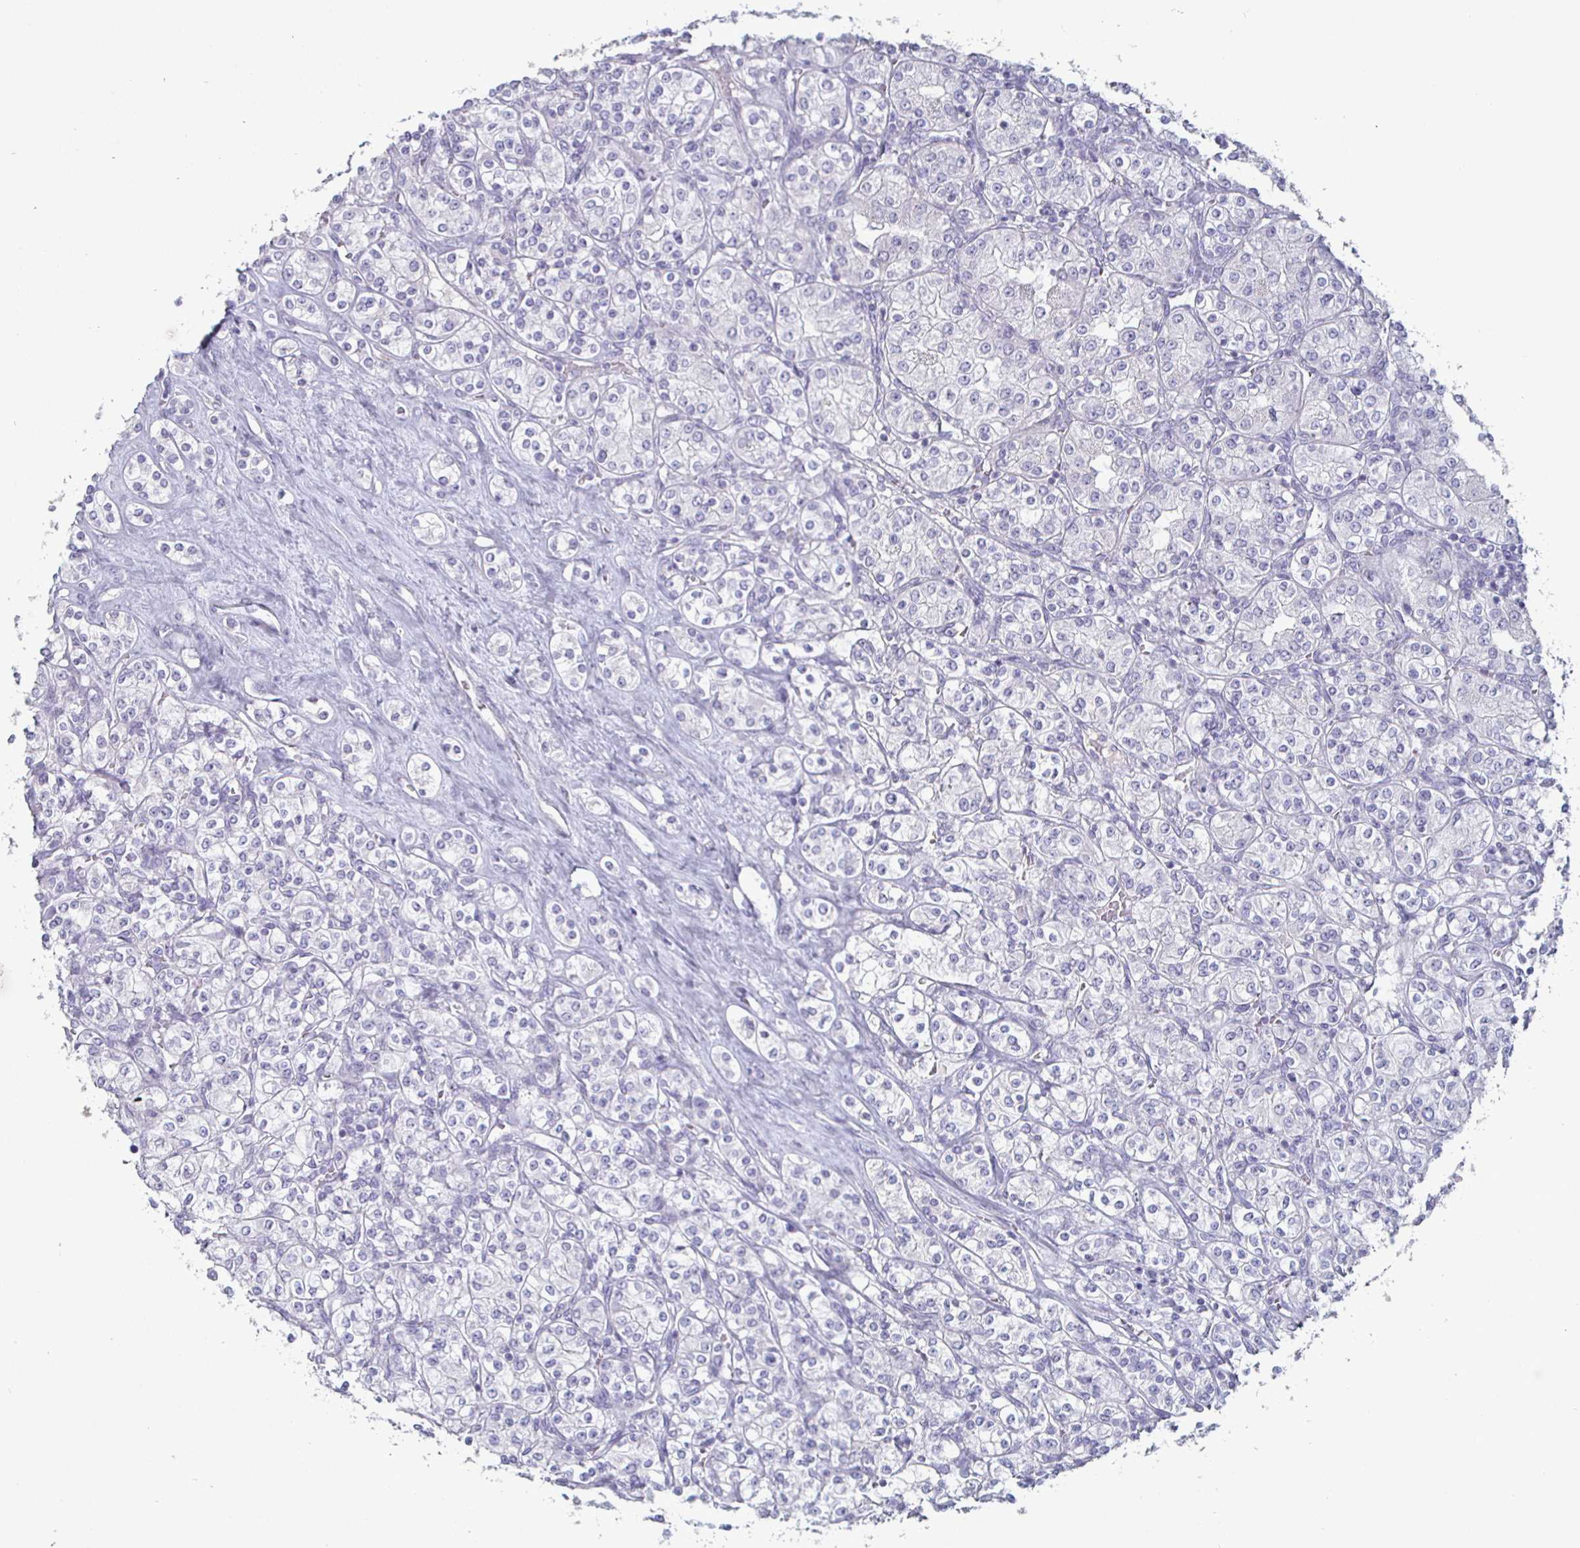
{"staining": {"intensity": "negative", "quantity": "none", "location": "none"}, "tissue": "renal cancer", "cell_type": "Tumor cells", "image_type": "cancer", "snomed": [{"axis": "morphology", "description": "Adenocarcinoma, NOS"}, {"axis": "topography", "description": "Kidney"}], "caption": "Immunohistochemistry (IHC) micrograph of neoplastic tissue: human renal cancer stained with DAB (3,3'-diaminobenzidine) reveals no significant protein staining in tumor cells.", "gene": "ENPP1", "patient": {"sex": "male", "age": 77}}